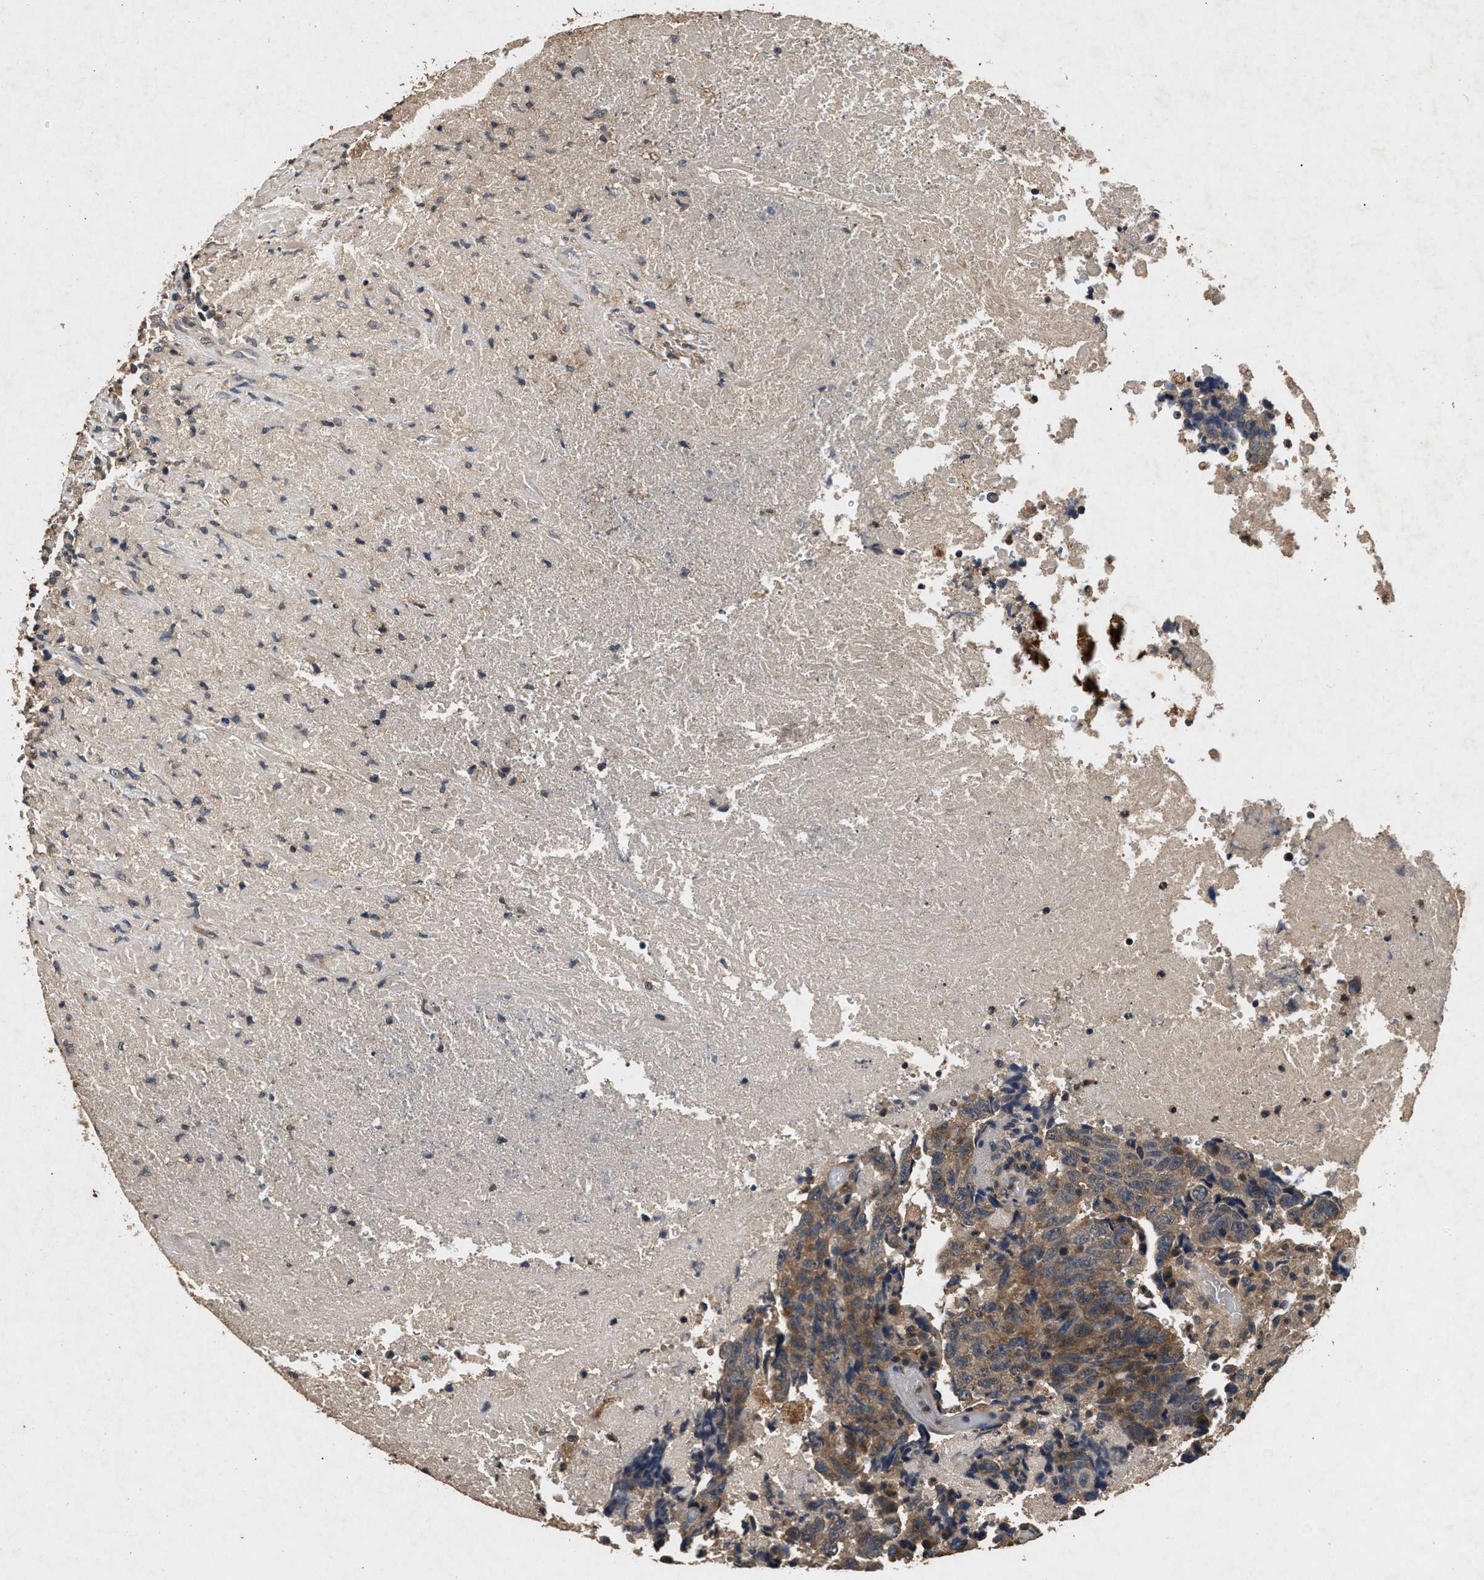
{"staining": {"intensity": "moderate", "quantity": ">75%", "location": "cytoplasmic/membranous"}, "tissue": "testis cancer", "cell_type": "Tumor cells", "image_type": "cancer", "snomed": [{"axis": "morphology", "description": "Necrosis, NOS"}, {"axis": "morphology", "description": "Carcinoma, Embryonal, NOS"}, {"axis": "topography", "description": "Testis"}], "caption": "A high-resolution image shows immunohistochemistry (IHC) staining of testis cancer, which reveals moderate cytoplasmic/membranous positivity in approximately >75% of tumor cells.", "gene": "PPP1CC", "patient": {"sex": "male", "age": 19}}